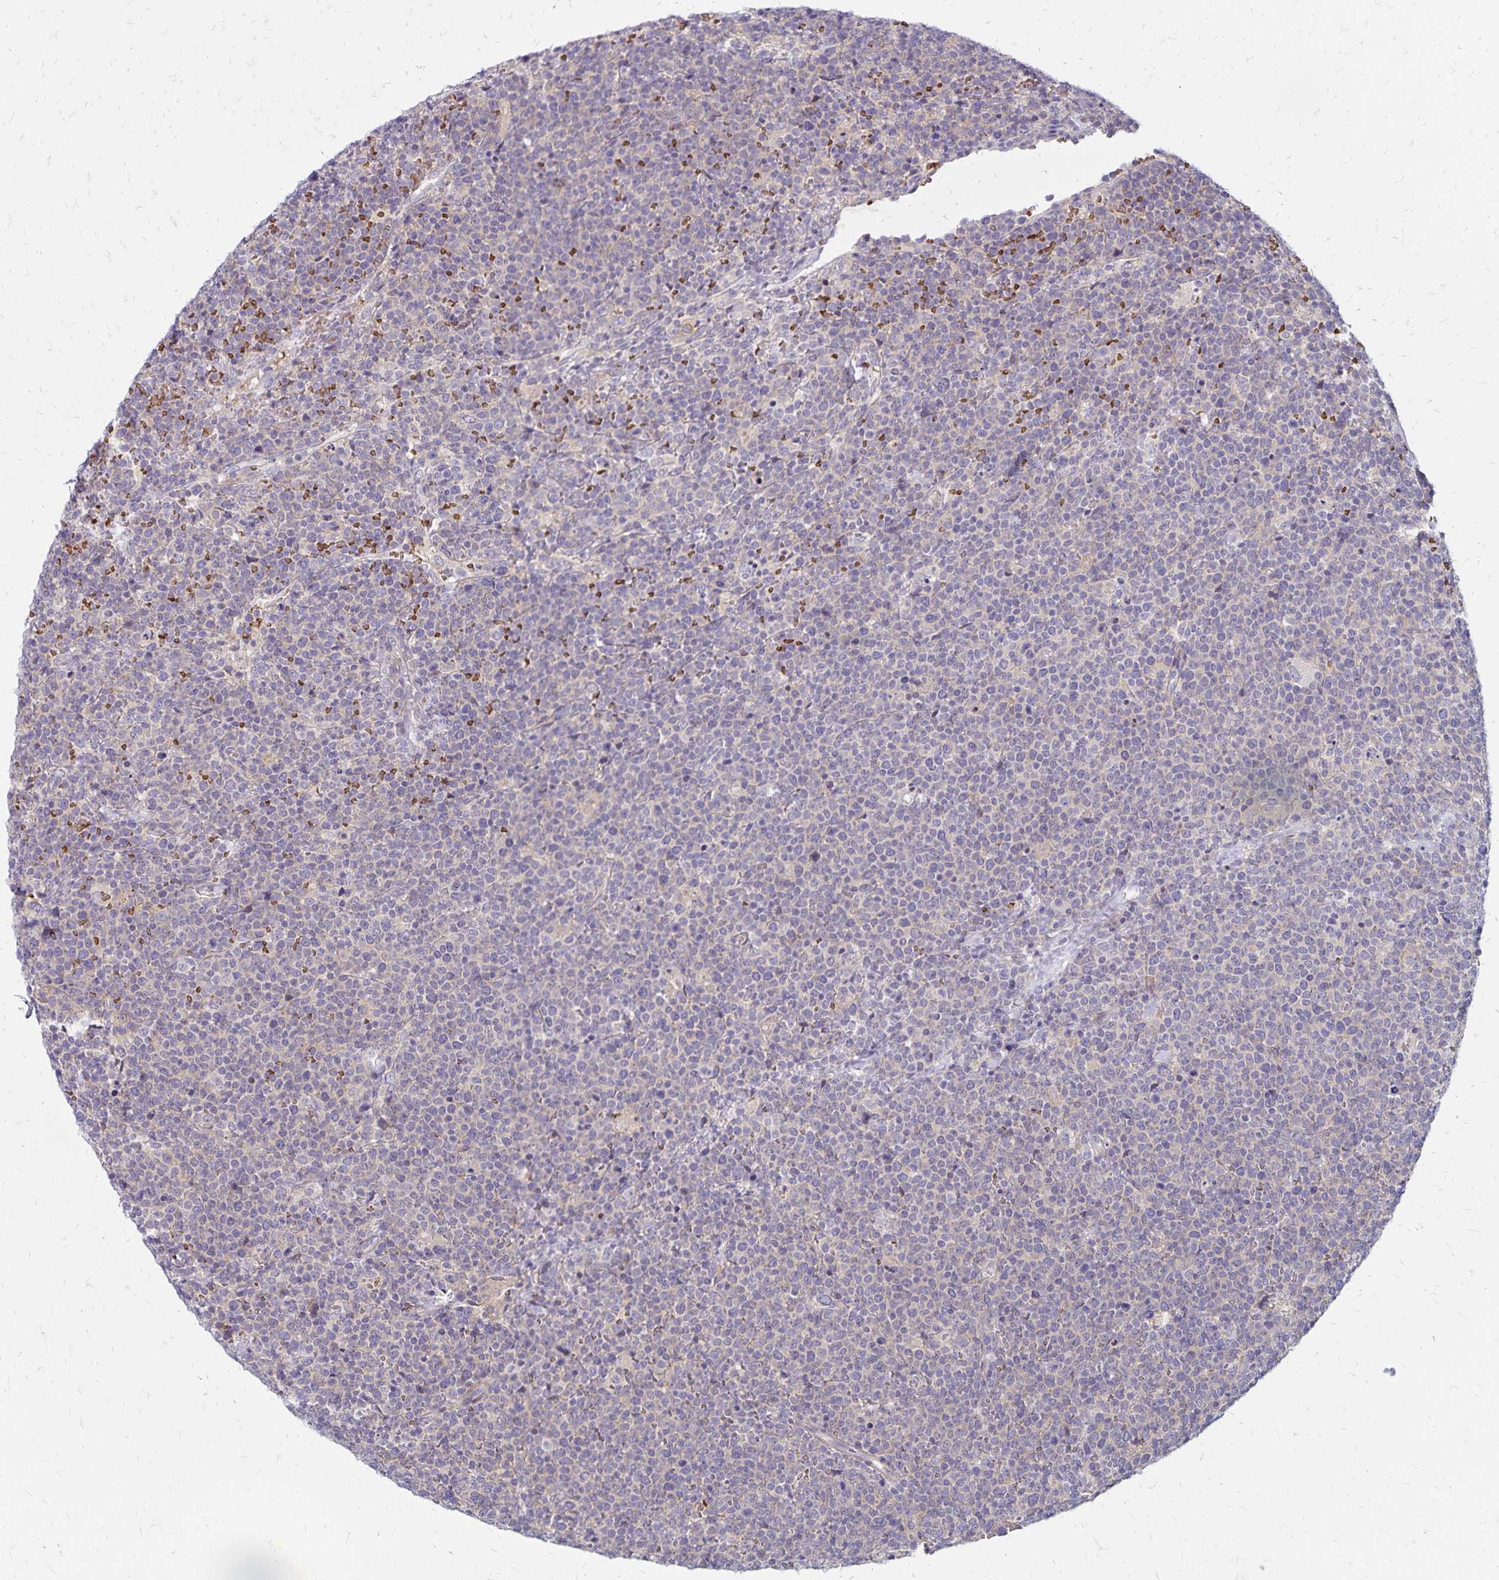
{"staining": {"intensity": "negative", "quantity": "none", "location": "none"}, "tissue": "lymphoma", "cell_type": "Tumor cells", "image_type": "cancer", "snomed": [{"axis": "morphology", "description": "Malignant lymphoma, non-Hodgkin's type, High grade"}, {"axis": "topography", "description": "Lymph node"}], "caption": "Immunohistochemical staining of lymphoma displays no significant expression in tumor cells.", "gene": "FSD1", "patient": {"sex": "male", "age": 61}}